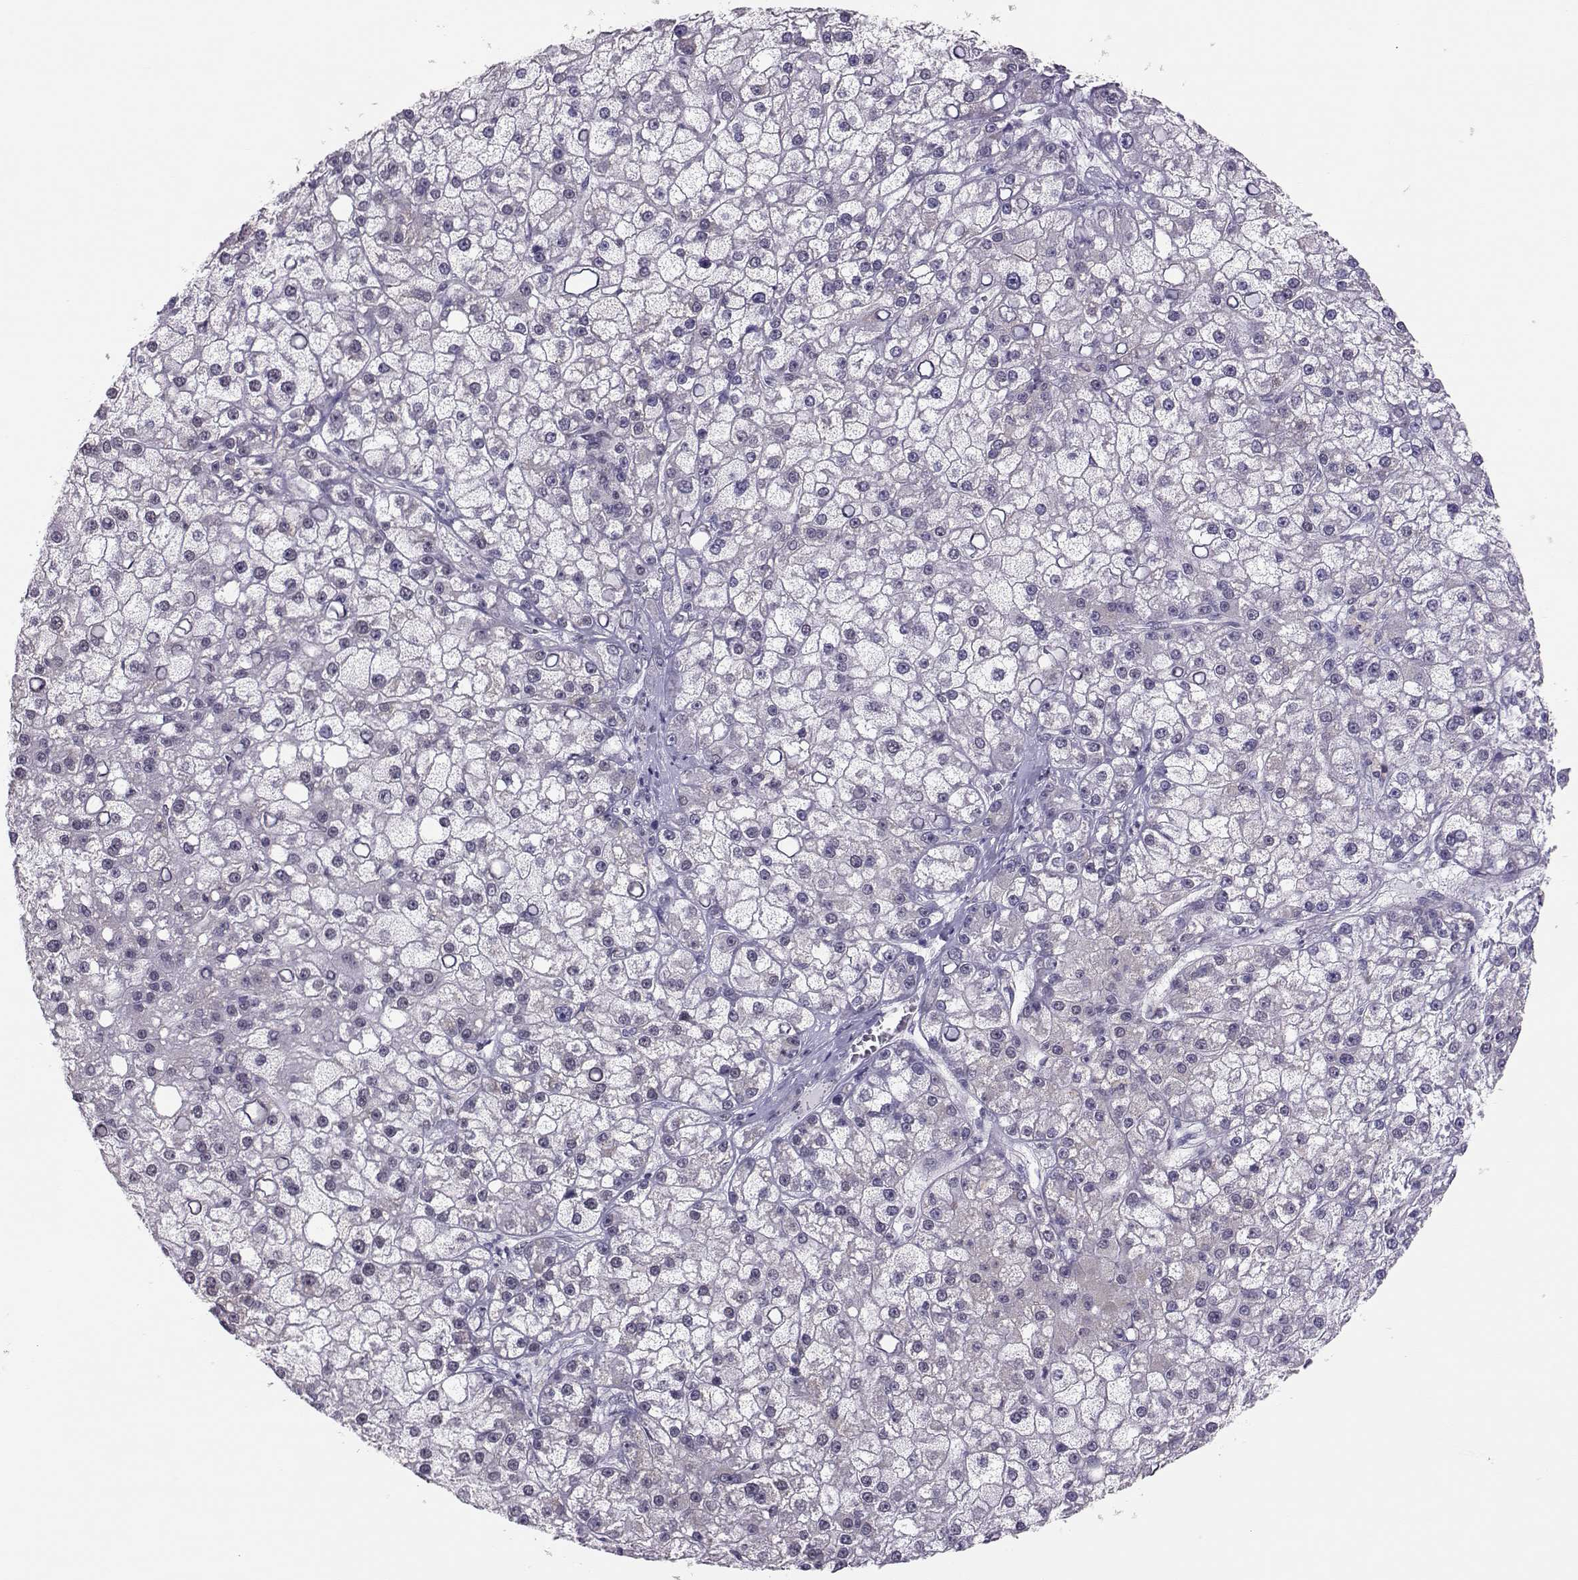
{"staining": {"intensity": "negative", "quantity": "none", "location": "none"}, "tissue": "liver cancer", "cell_type": "Tumor cells", "image_type": "cancer", "snomed": [{"axis": "morphology", "description": "Carcinoma, Hepatocellular, NOS"}, {"axis": "topography", "description": "Liver"}], "caption": "Tumor cells show no significant expression in liver cancer (hepatocellular carcinoma).", "gene": "DNAAF1", "patient": {"sex": "male", "age": 67}}